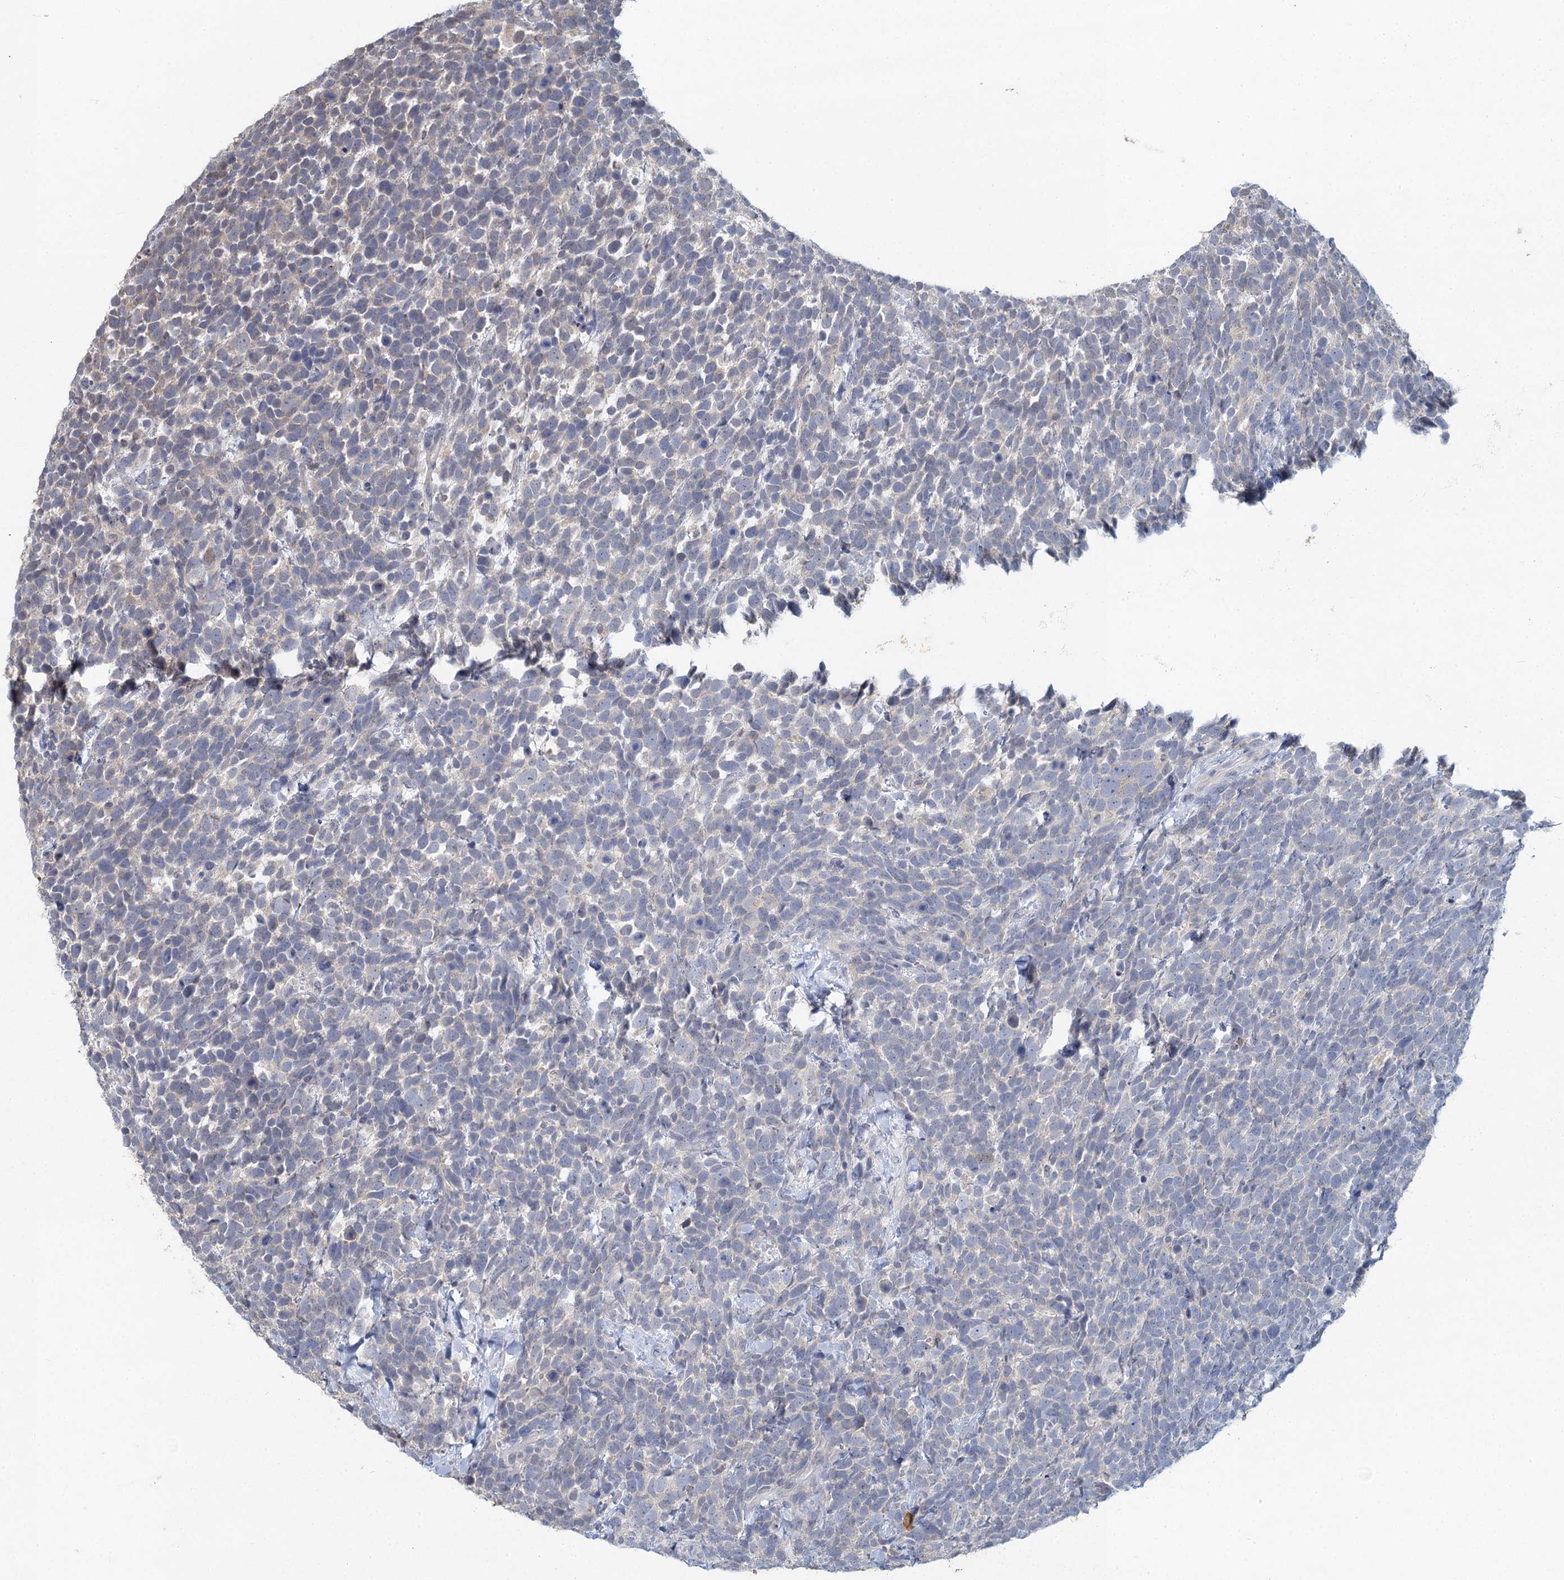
{"staining": {"intensity": "negative", "quantity": "none", "location": "none"}, "tissue": "urothelial cancer", "cell_type": "Tumor cells", "image_type": "cancer", "snomed": [{"axis": "morphology", "description": "Urothelial carcinoma, High grade"}, {"axis": "topography", "description": "Urinary bladder"}], "caption": "Immunohistochemical staining of human high-grade urothelial carcinoma displays no significant positivity in tumor cells.", "gene": "MYO7B", "patient": {"sex": "female", "age": 82}}